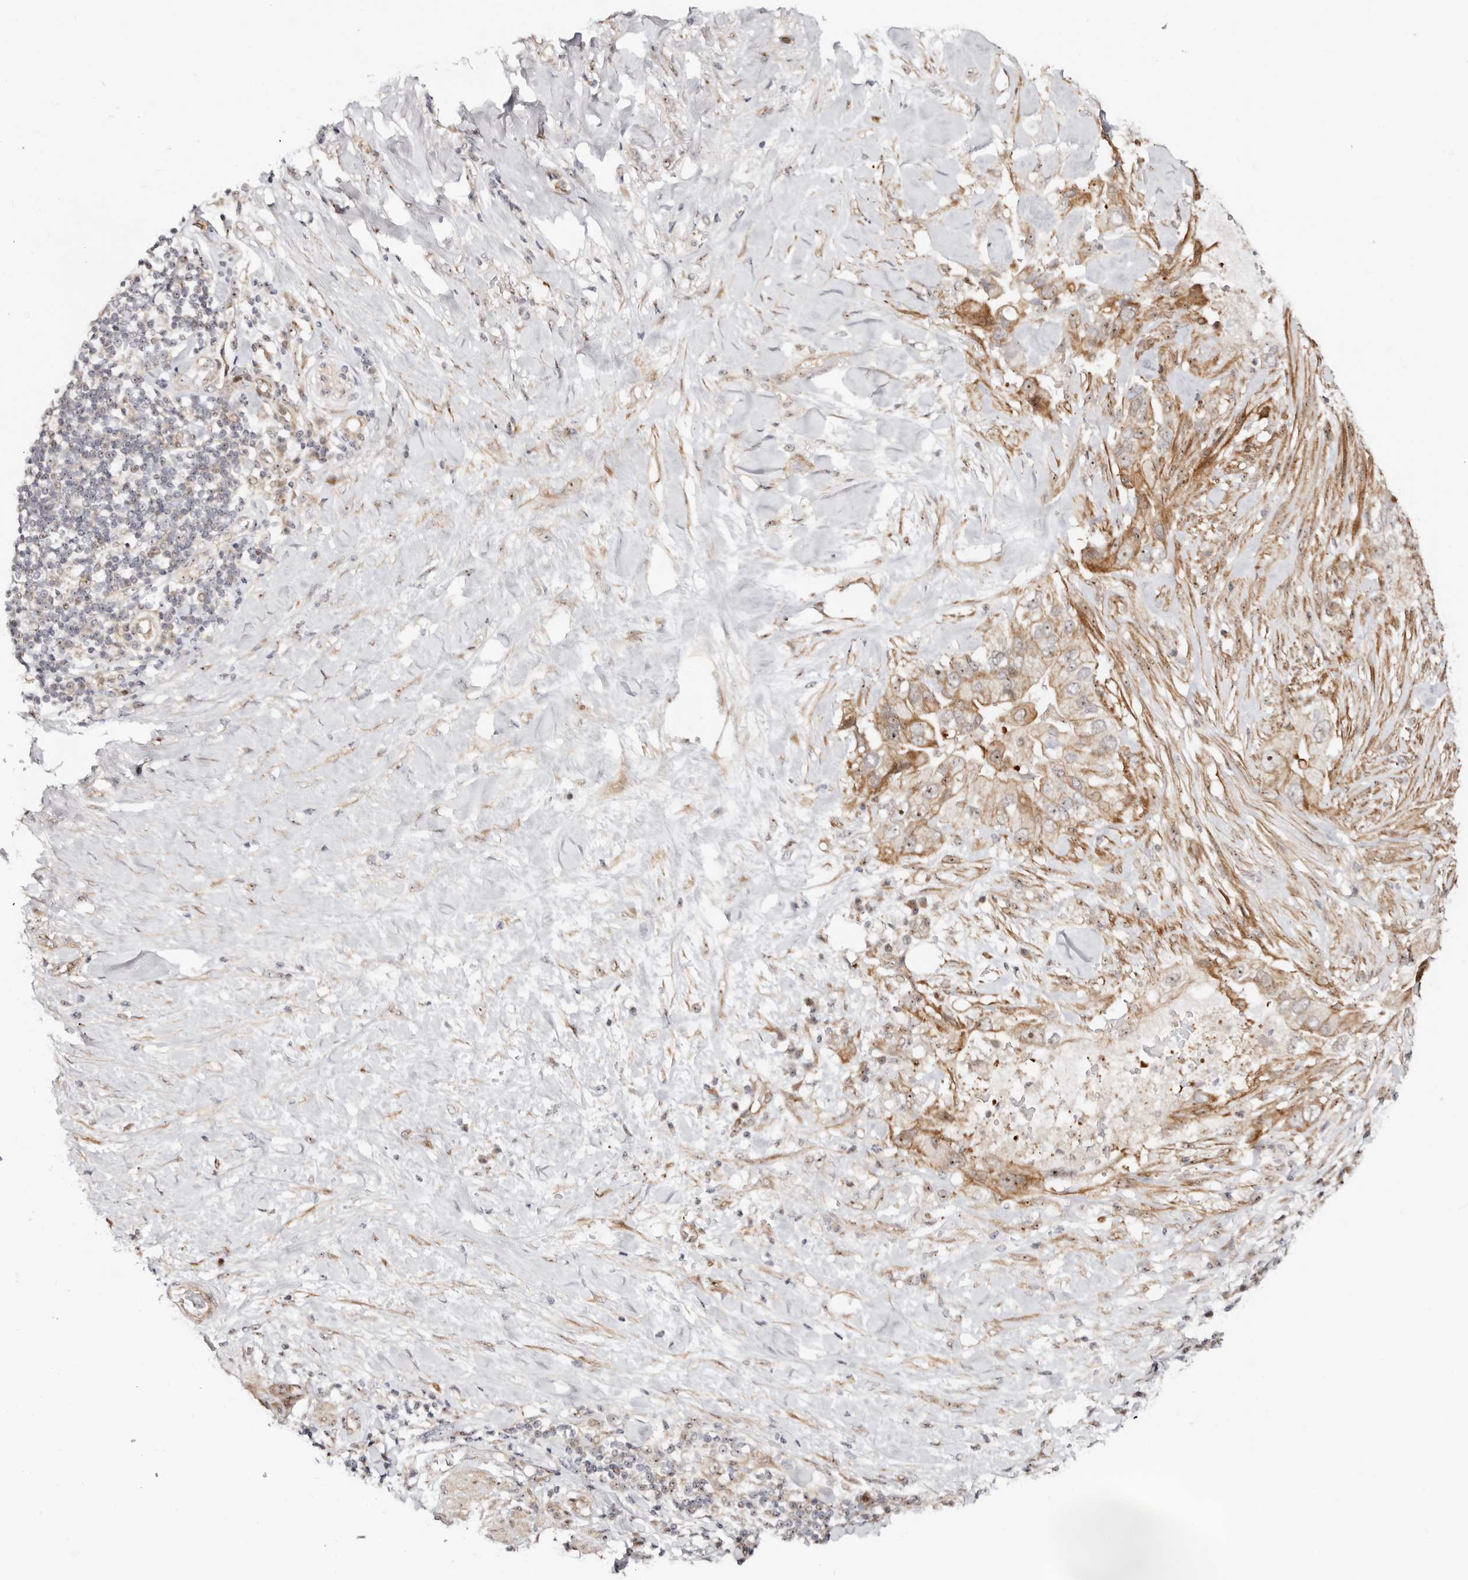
{"staining": {"intensity": "moderate", "quantity": "25%-75%", "location": "cytoplasmic/membranous,nuclear"}, "tissue": "pancreatic cancer", "cell_type": "Tumor cells", "image_type": "cancer", "snomed": [{"axis": "morphology", "description": "Inflammation, NOS"}, {"axis": "morphology", "description": "Adenocarcinoma, NOS"}, {"axis": "topography", "description": "Pancreas"}], "caption": "Immunohistochemistry staining of adenocarcinoma (pancreatic), which demonstrates medium levels of moderate cytoplasmic/membranous and nuclear staining in about 25%-75% of tumor cells indicating moderate cytoplasmic/membranous and nuclear protein expression. The staining was performed using DAB (brown) for protein detection and nuclei were counterstained in hematoxylin (blue).", "gene": "ODF2L", "patient": {"sex": "female", "age": 56}}